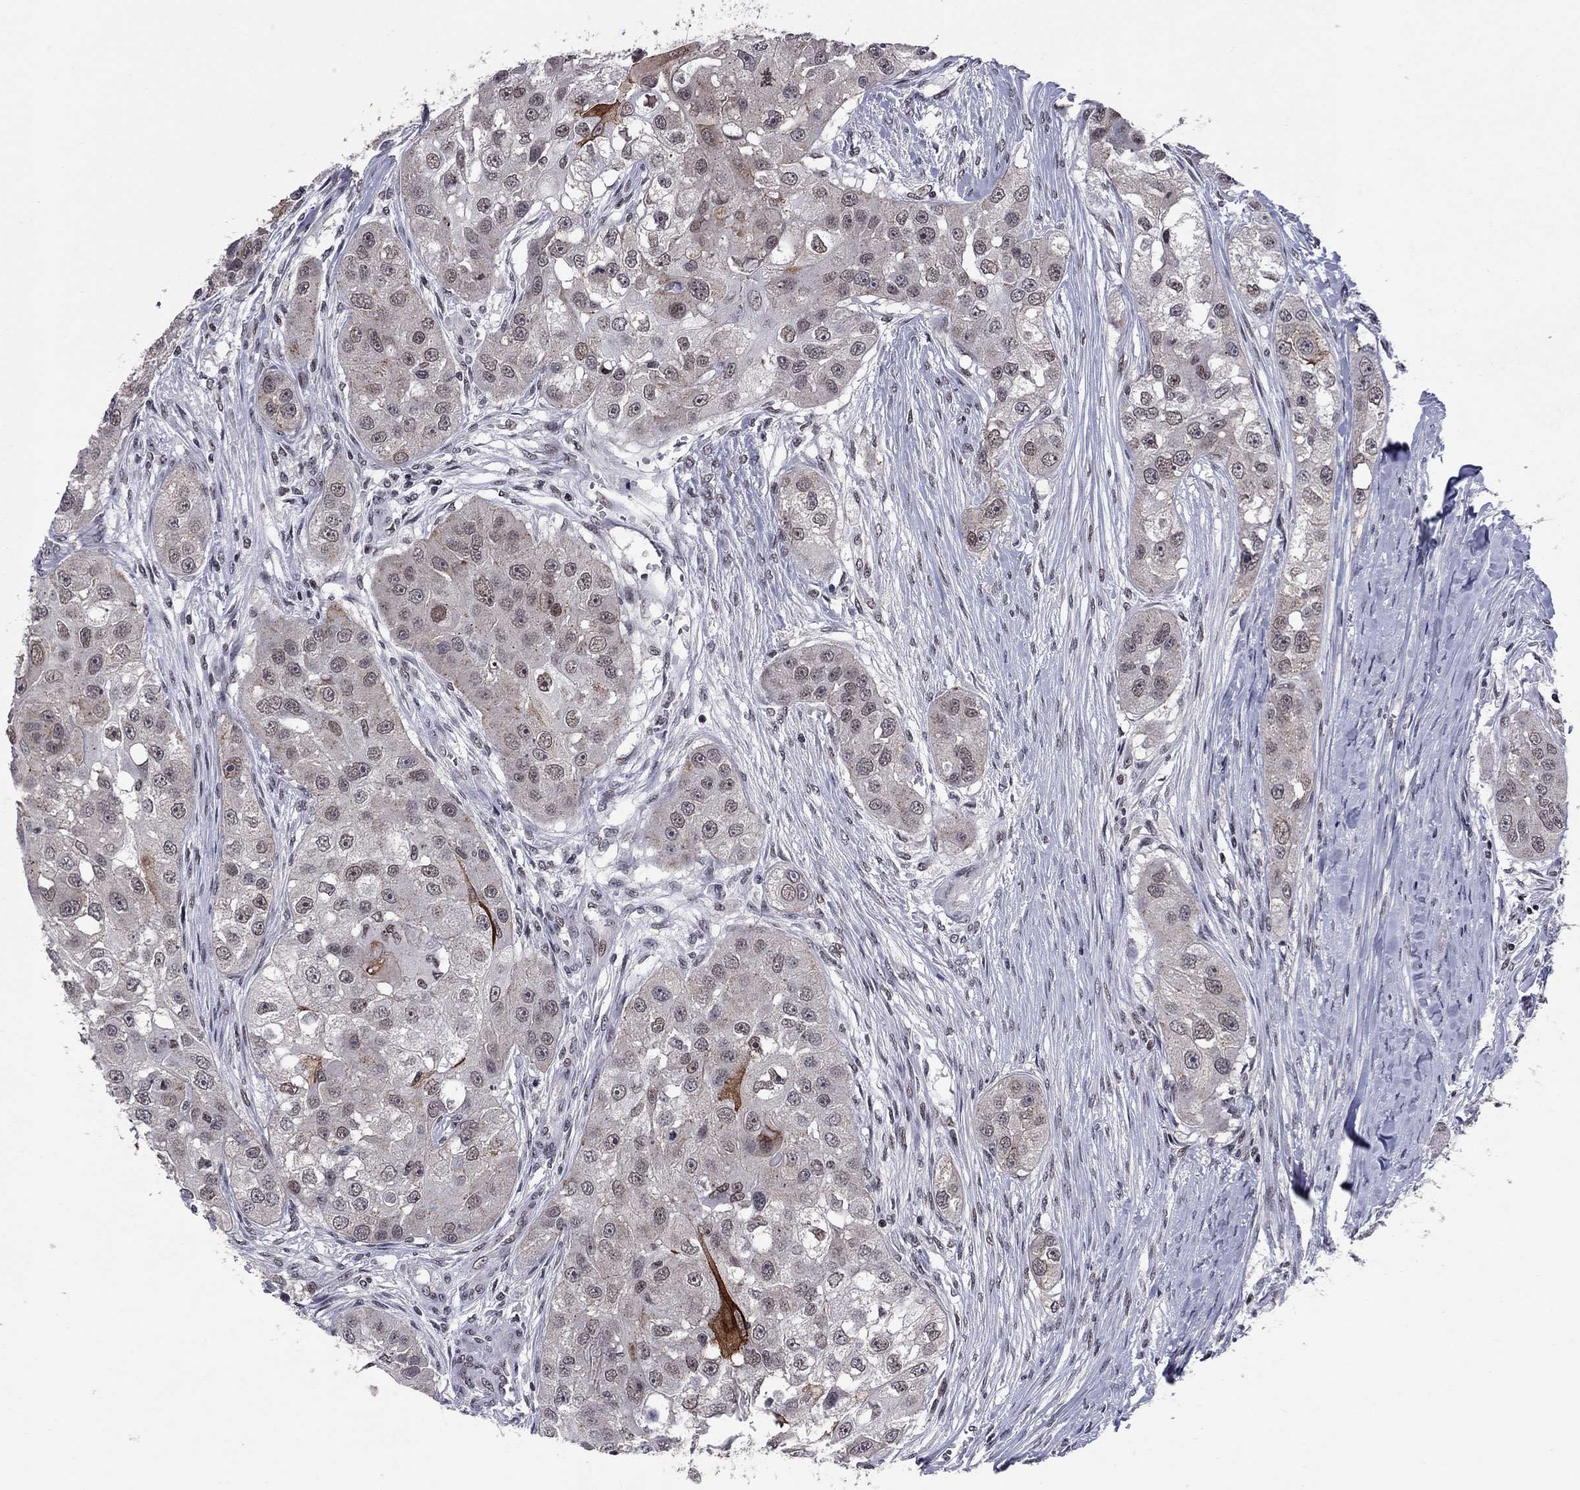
{"staining": {"intensity": "strong", "quantity": "<25%", "location": "cytoplasmic/membranous"}, "tissue": "head and neck cancer", "cell_type": "Tumor cells", "image_type": "cancer", "snomed": [{"axis": "morphology", "description": "Normal tissue, NOS"}, {"axis": "morphology", "description": "Squamous cell carcinoma, NOS"}, {"axis": "topography", "description": "Skeletal muscle"}, {"axis": "topography", "description": "Head-Neck"}], "caption": "This micrograph shows squamous cell carcinoma (head and neck) stained with immunohistochemistry to label a protein in brown. The cytoplasmic/membranous of tumor cells show strong positivity for the protein. Nuclei are counter-stained blue.", "gene": "TAF9", "patient": {"sex": "male", "age": 51}}